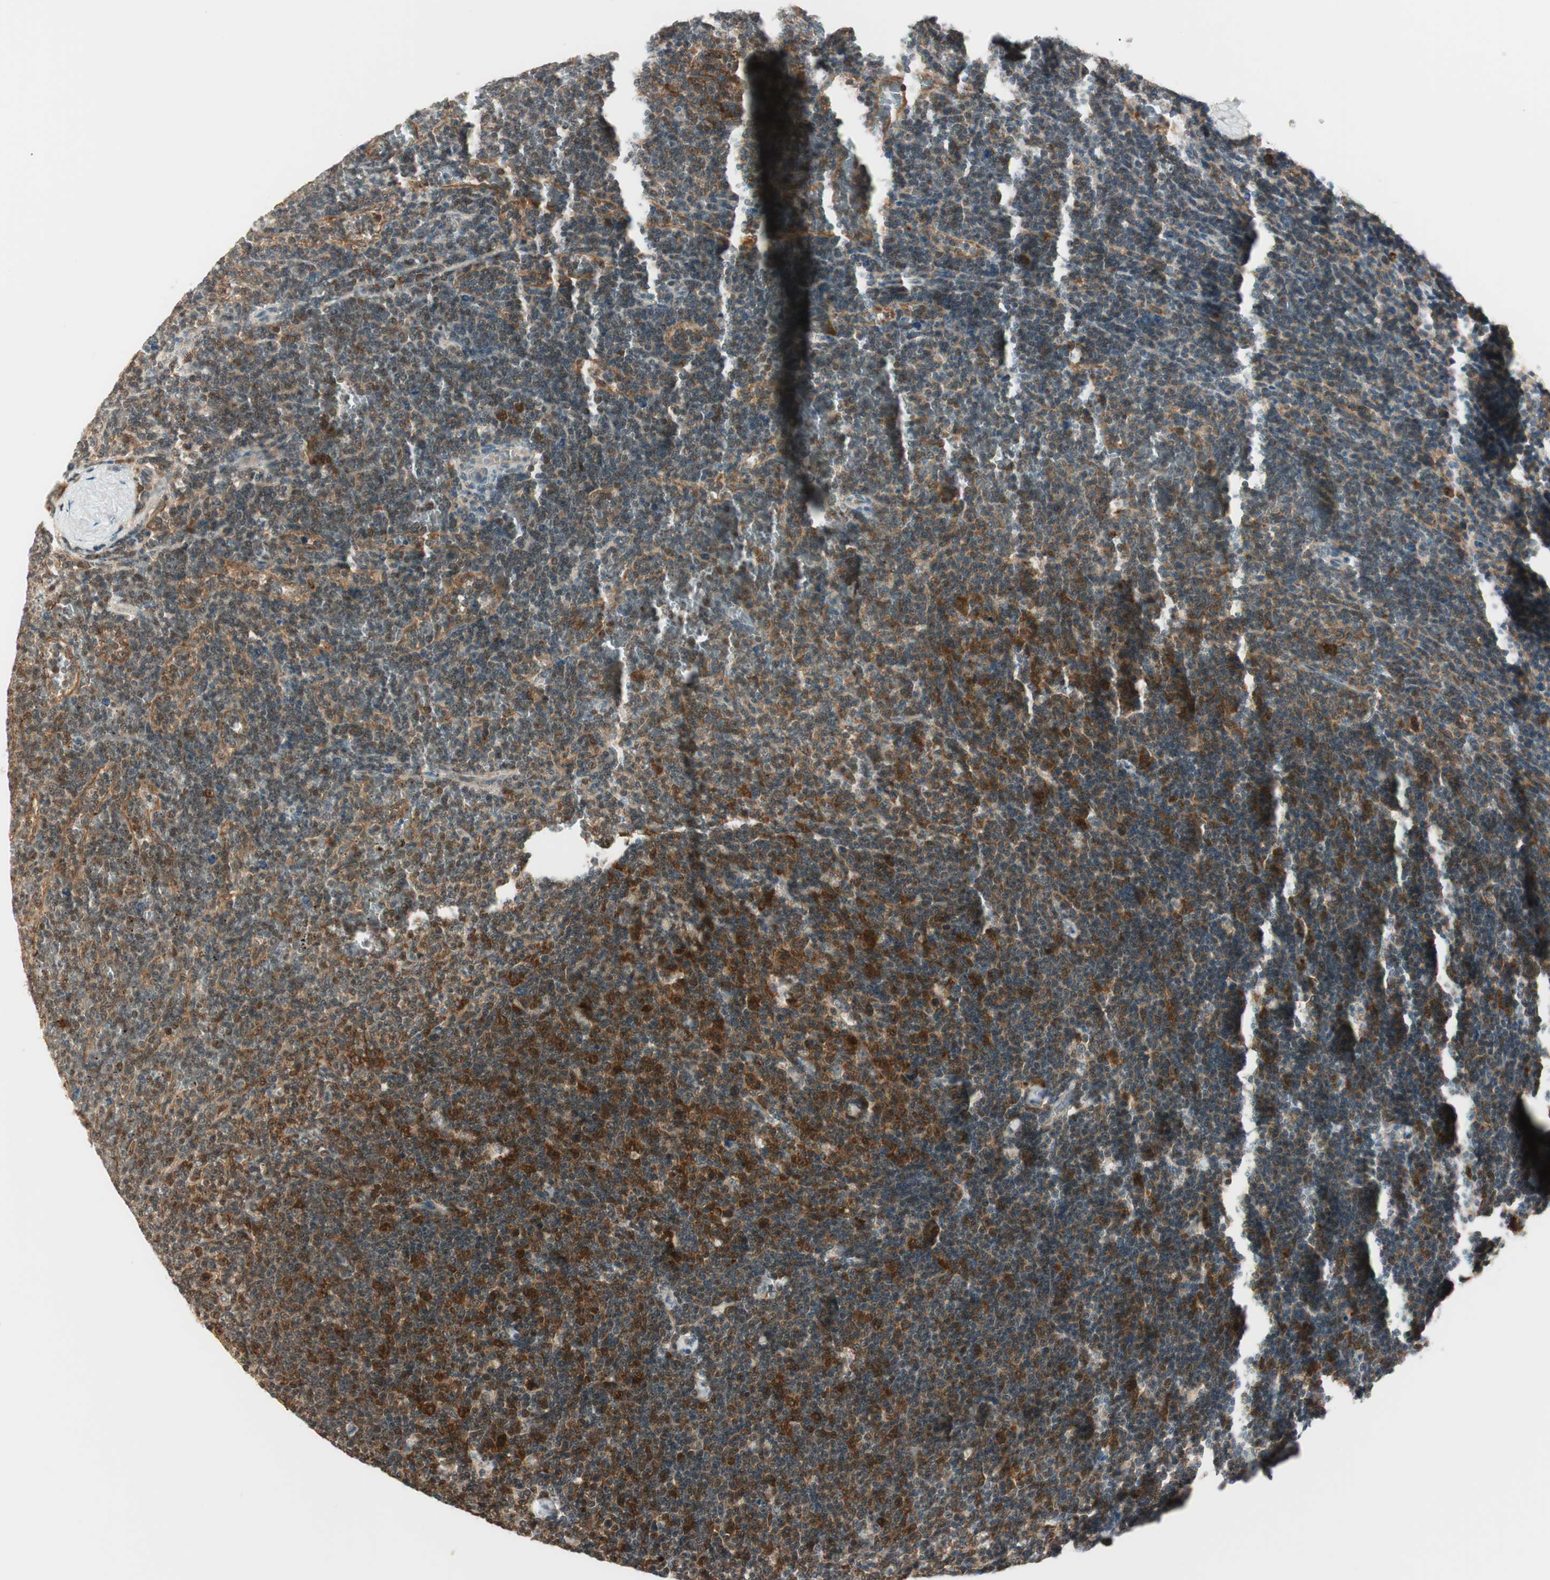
{"staining": {"intensity": "strong", "quantity": "<25%", "location": "cytoplasmic/membranous"}, "tissue": "lymphoma", "cell_type": "Tumor cells", "image_type": "cancer", "snomed": [{"axis": "morphology", "description": "Malignant lymphoma, non-Hodgkin's type, Low grade"}, {"axis": "topography", "description": "Spleen"}], "caption": "Immunohistochemical staining of lymphoma demonstrates strong cytoplasmic/membranous protein staining in approximately <25% of tumor cells.", "gene": "IPO5", "patient": {"sex": "female", "age": 50}}